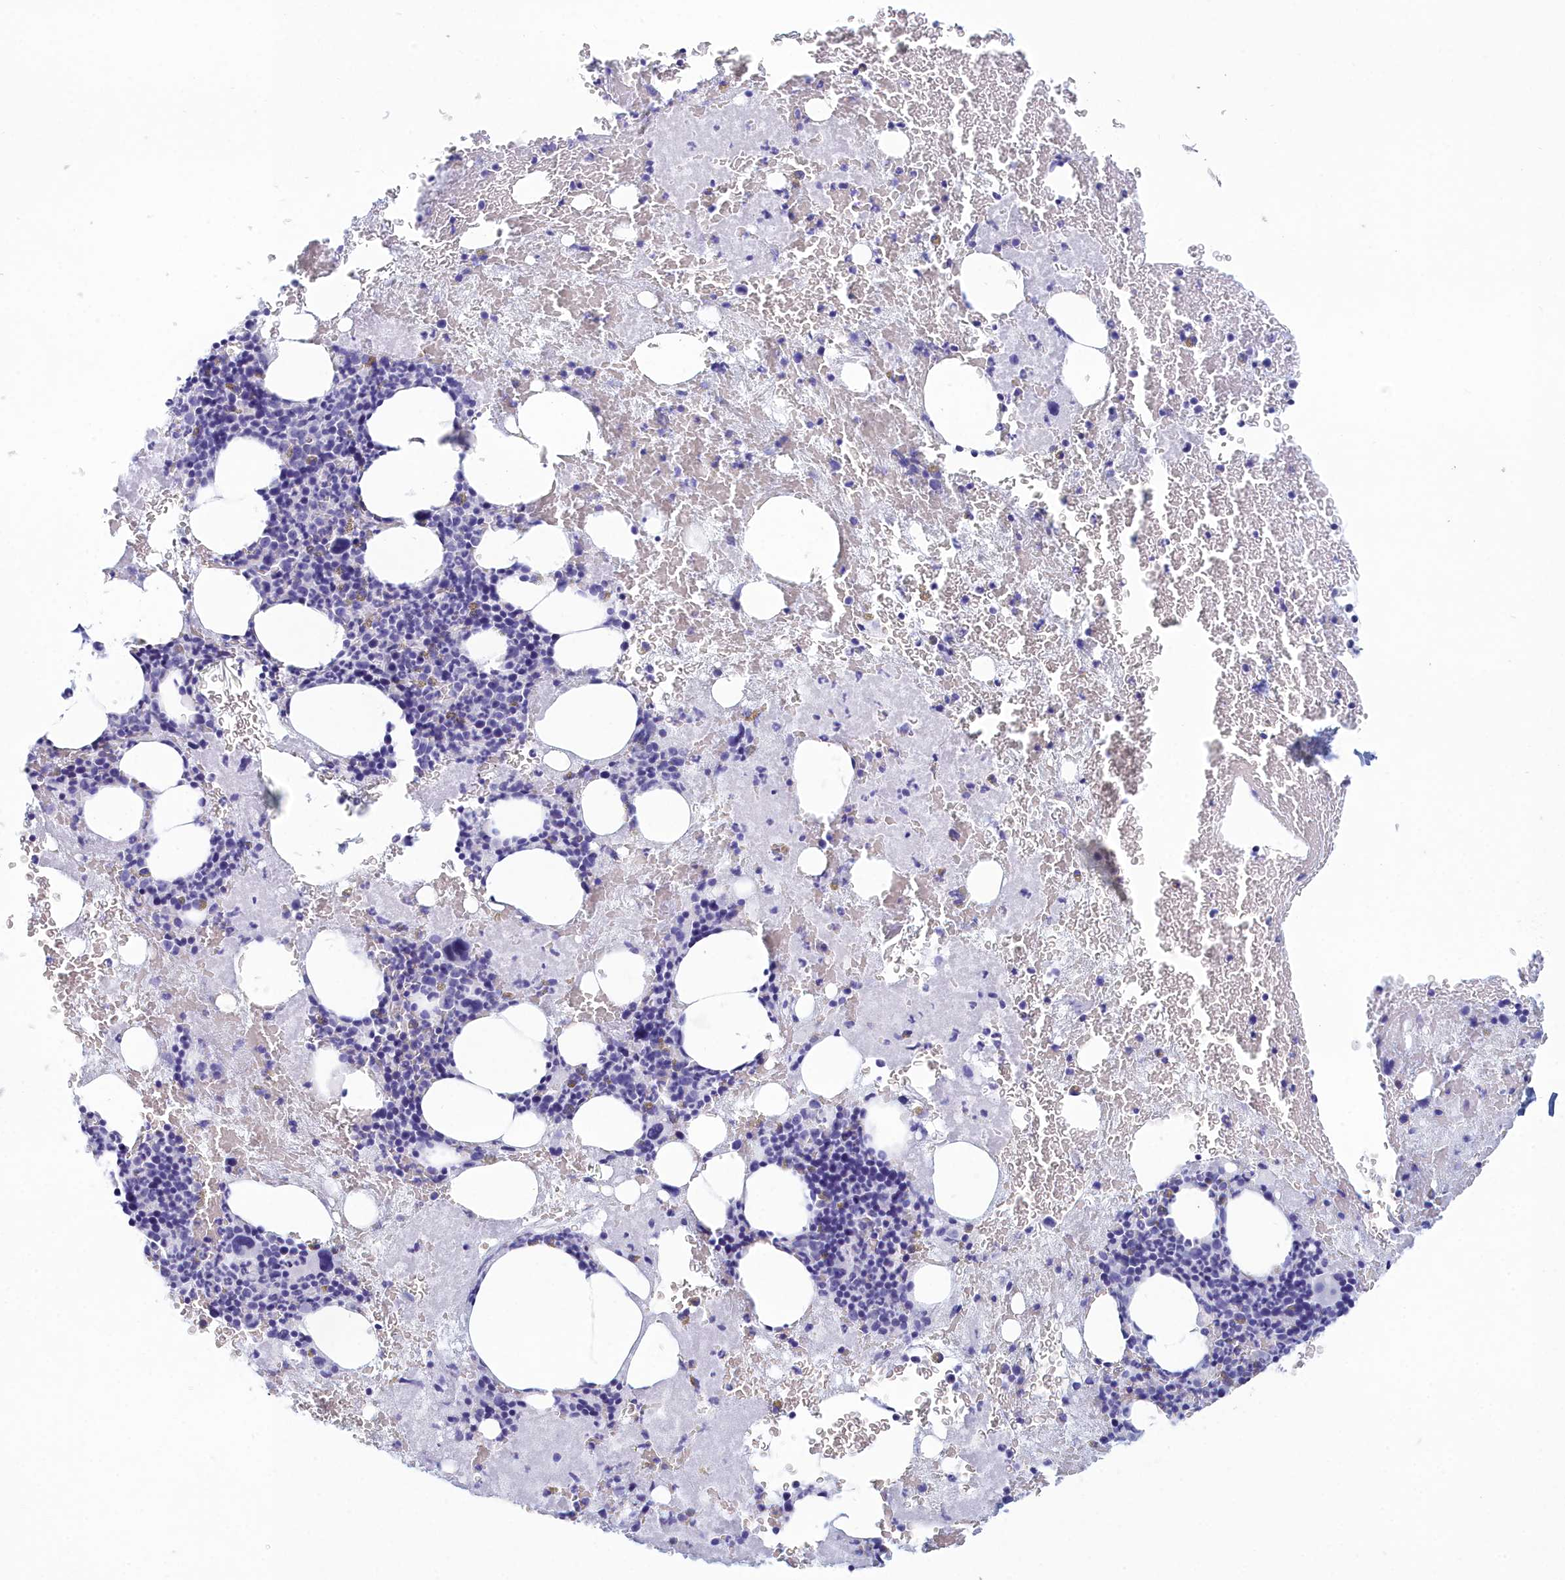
{"staining": {"intensity": "negative", "quantity": "none", "location": "none"}, "tissue": "bone marrow", "cell_type": "Hematopoietic cells", "image_type": "normal", "snomed": [{"axis": "morphology", "description": "Normal tissue, NOS"}, {"axis": "topography", "description": "Bone marrow"}], "caption": "DAB immunohistochemical staining of normal human bone marrow reveals no significant staining in hematopoietic cells.", "gene": "TMEM97", "patient": {"sex": "male", "age": 53}}